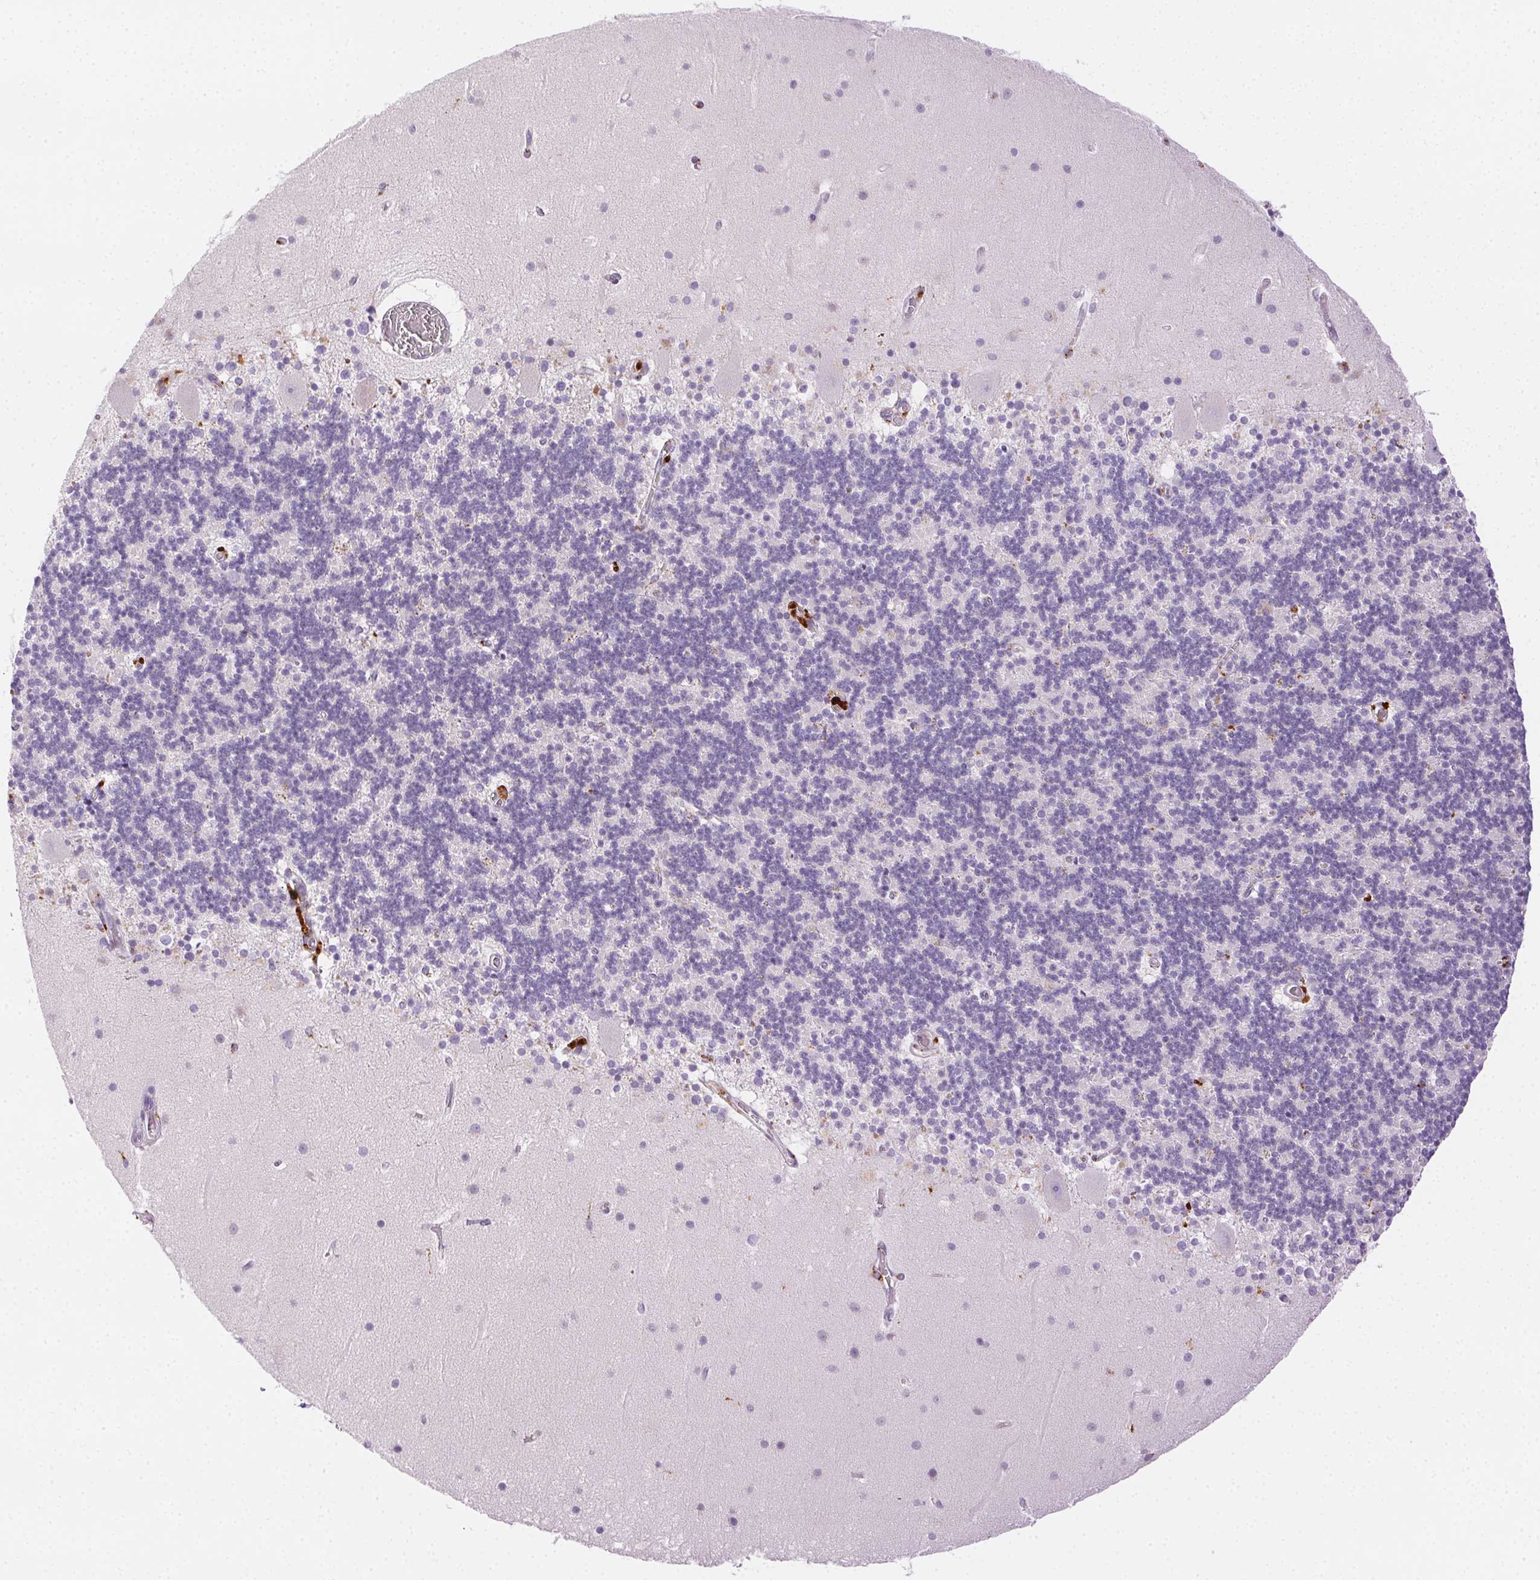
{"staining": {"intensity": "negative", "quantity": "none", "location": "none"}, "tissue": "cerebellum", "cell_type": "Cells in granular layer", "image_type": "normal", "snomed": [{"axis": "morphology", "description": "Normal tissue, NOS"}, {"axis": "topography", "description": "Cerebellum"}], "caption": "The micrograph reveals no staining of cells in granular layer in normal cerebellum. Brightfield microscopy of immunohistochemistry stained with DAB (brown) and hematoxylin (blue), captured at high magnification.", "gene": "SCPEP1", "patient": {"sex": "male", "age": 70}}